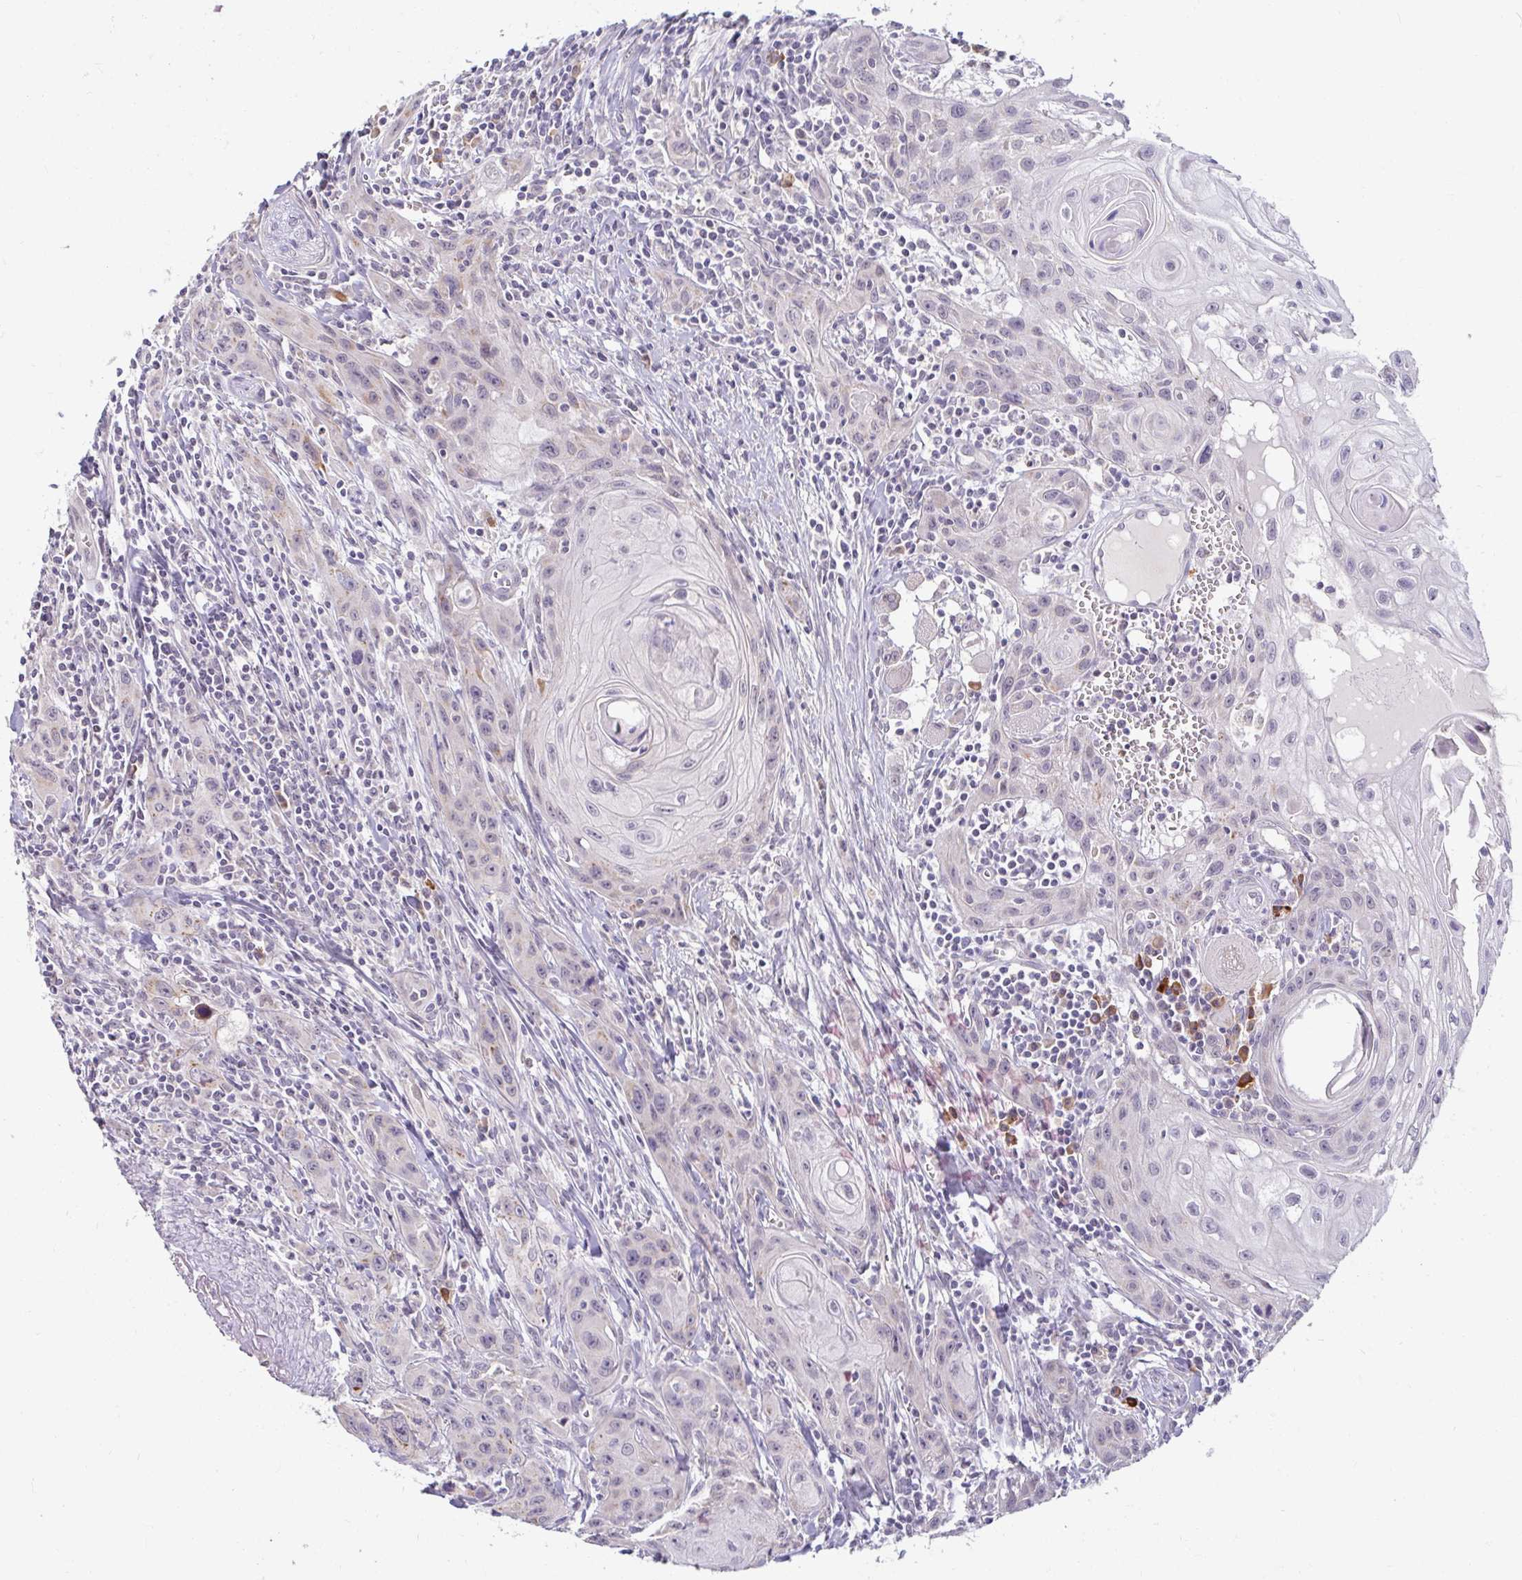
{"staining": {"intensity": "negative", "quantity": "none", "location": "none"}, "tissue": "head and neck cancer", "cell_type": "Tumor cells", "image_type": "cancer", "snomed": [{"axis": "morphology", "description": "Squamous cell carcinoma, NOS"}, {"axis": "topography", "description": "Oral tissue"}, {"axis": "topography", "description": "Head-Neck"}], "caption": "IHC histopathology image of neoplastic tissue: human head and neck cancer stained with DAB (3,3'-diaminobenzidine) reveals no significant protein positivity in tumor cells.", "gene": "DDN", "patient": {"sex": "male", "age": 58}}